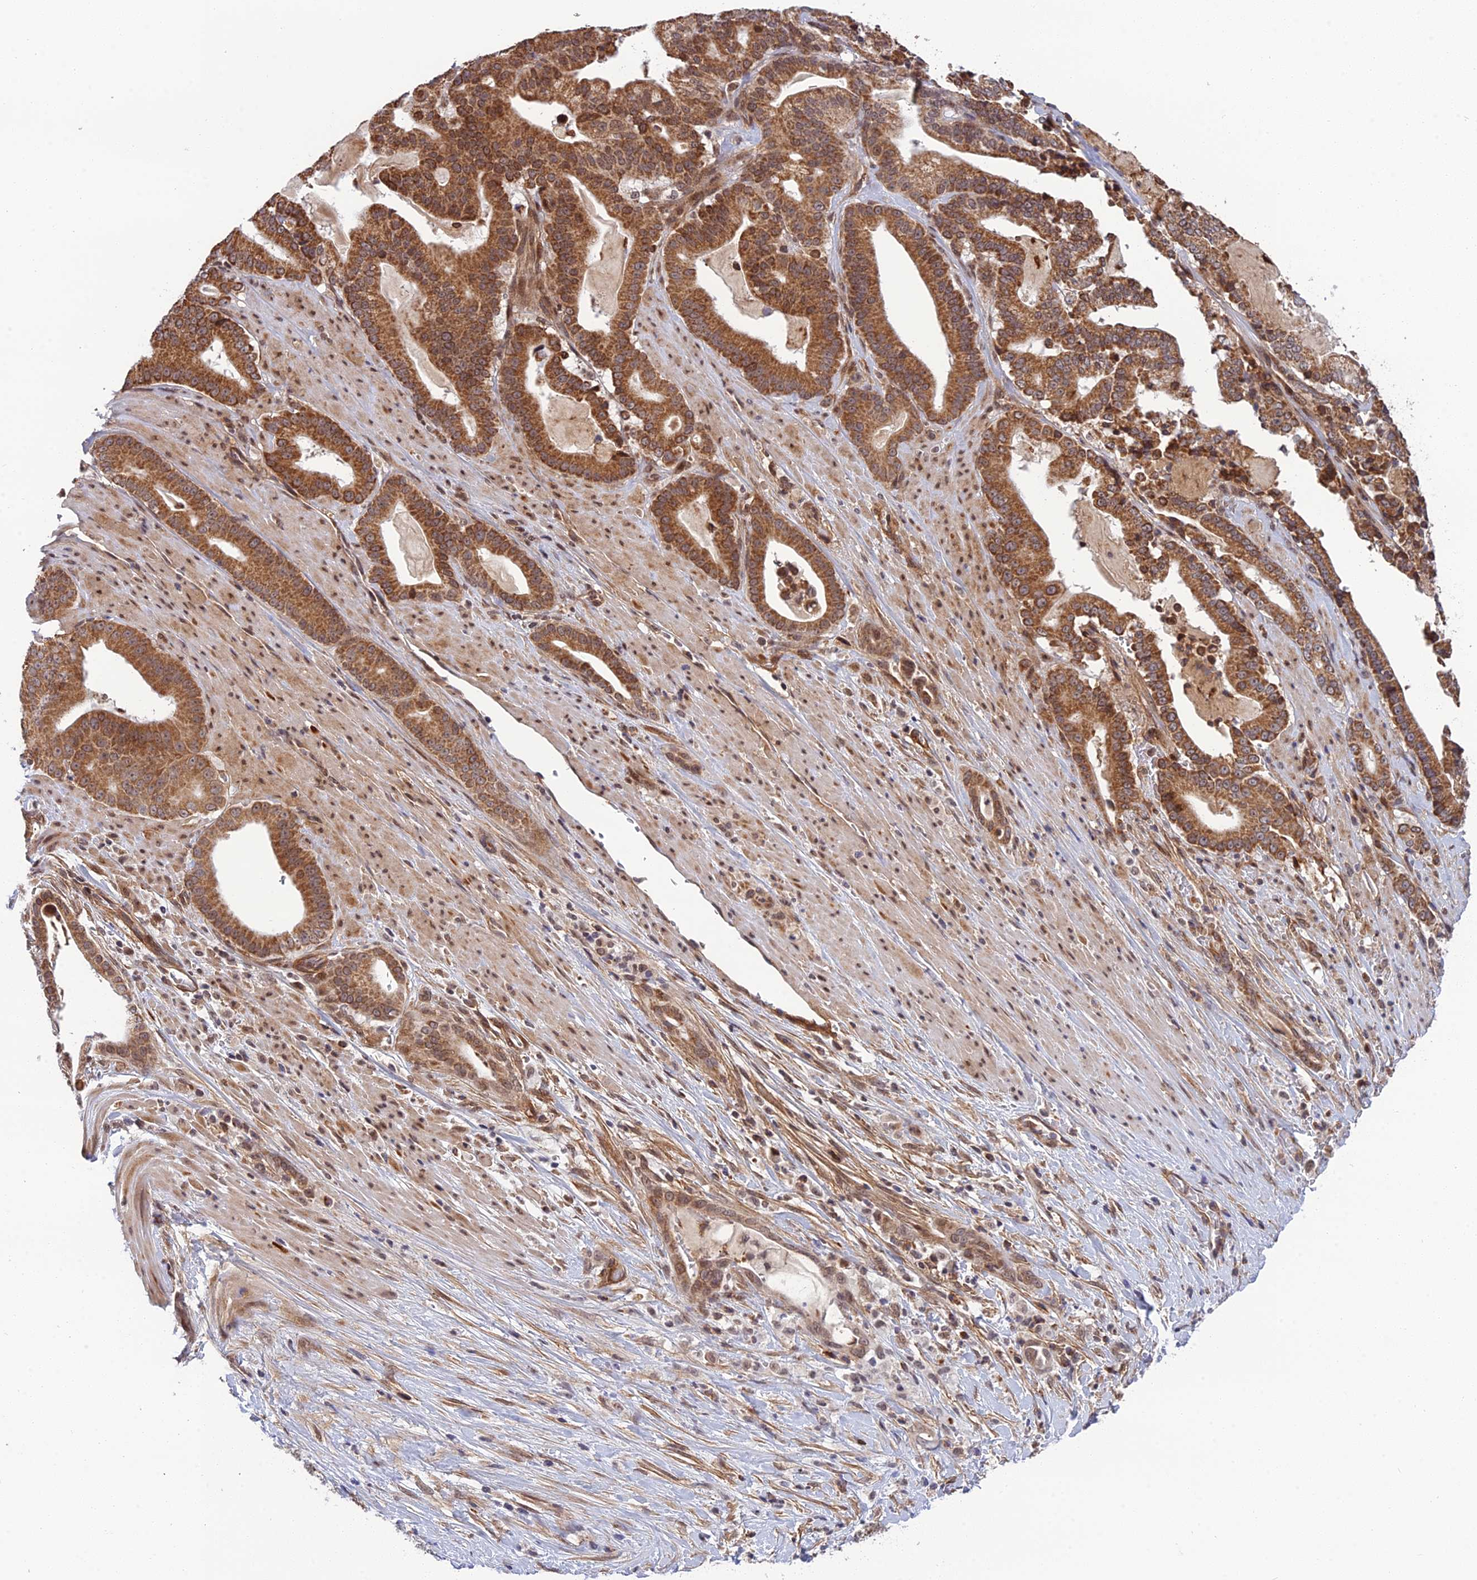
{"staining": {"intensity": "moderate", "quantity": ">75%", "location": "cytoplasmic/membranous"}, "tissue": "pancreatic cancer", "cell_type": "Tumor cells", "image_type": "cancer", "snomed": [{"axis": "morphology", "description": "Adenocarcinoma, NOS"}, {"axis": "topography", "description": "Pancreas"}], "caption": "A micrograph of human pancreatic cancer (adenocarcinoma) stained for a protein shows moderate cytoplasmic/membranous brown staining in tumor cells. (DAB = brown stain, brightfield microscopy at high magnification).", "gene": "REXO1", "patient": {"sex": "male", "age": 63}}